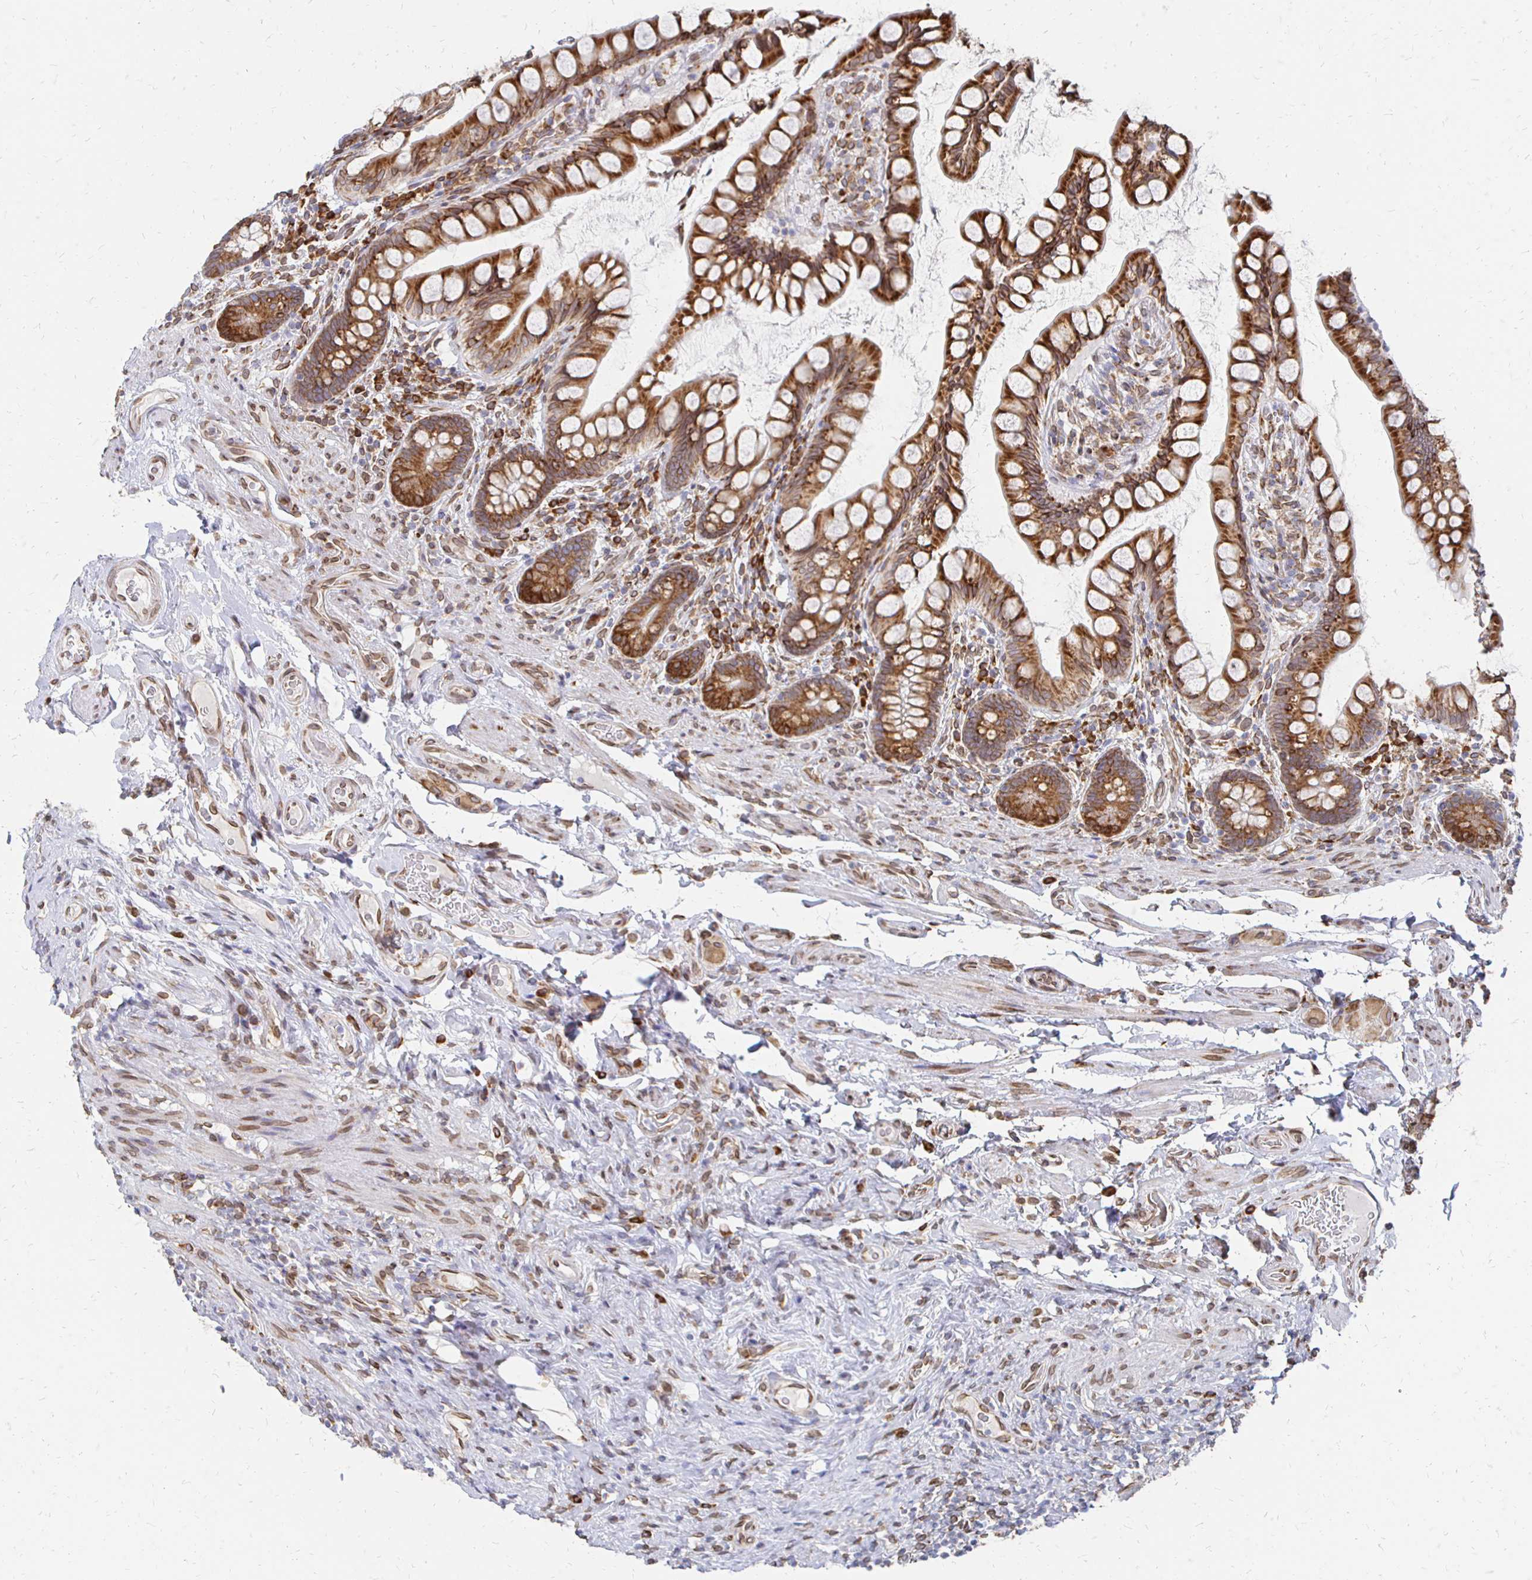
{"staining": {"intensity": "strong", "quantity": ">75%", "location": "cytoplasmic/membranous,nuclear"}, "tissue": "small intestine", "cell_type": "Glandular cells", "image_type": "normal", "snomed": [{"axis": "morphology", "description": "Normal tissue, NOS"}, {"axis": "topography", "description": "Small intestine"}], "caption": "Small intestine stained with a brown dye demonstrates strong cytoplasmic/membranous,nuclear positive expression in approximately >75% of glandular cells.", "gene": "PELI3", "patient": {"sex": "male", "age": 70}}